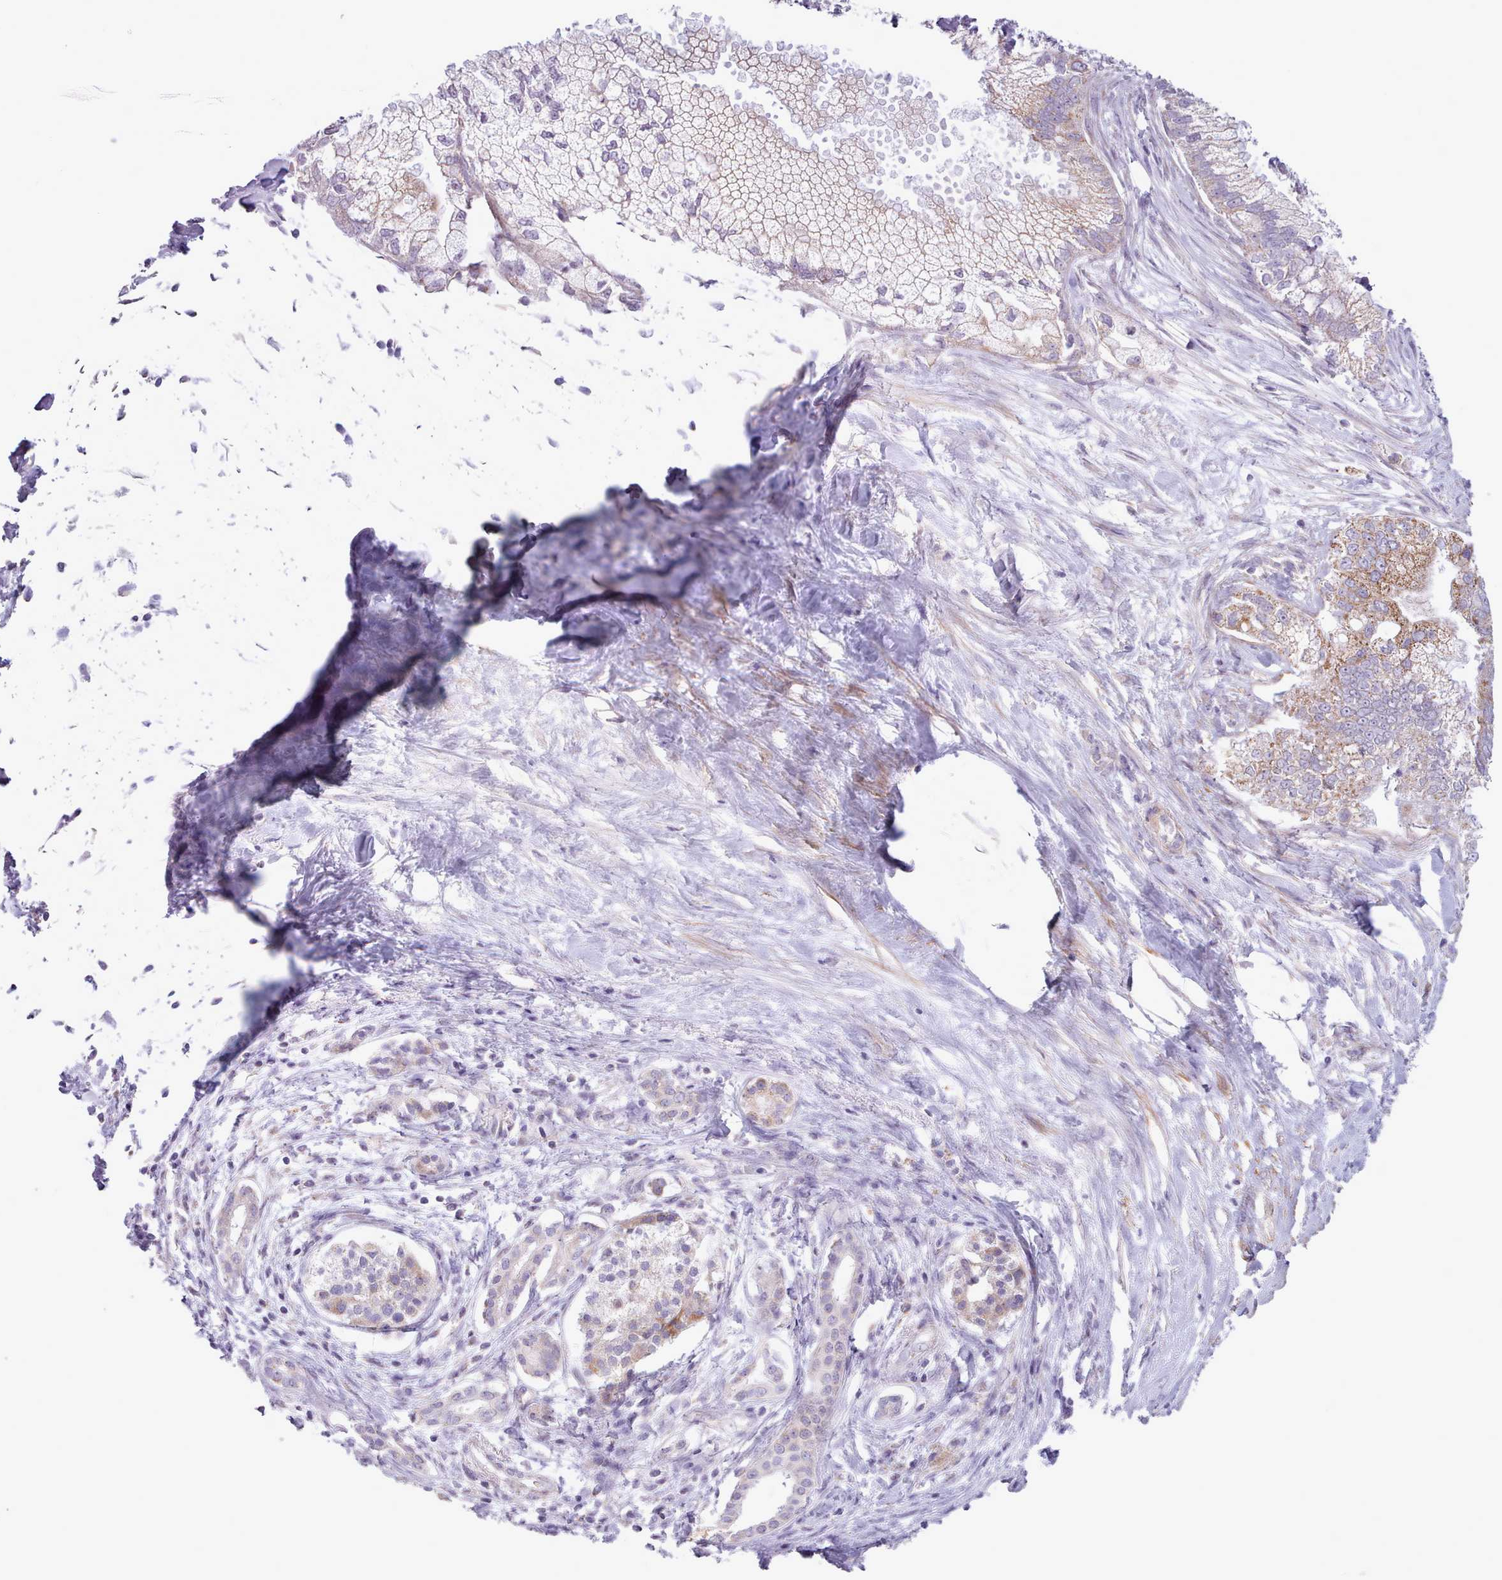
{"staining": {"intensity": "moderate", "quantity": "<25%", "location": "cytoplasmic/membranous"}, "tissue": "pancreatic cancer", "cell_type": "Tumor cells", "image_type": "cancer", "snomed": [{"axis": "morphology", "description": "Adenocarcinoma, NOS"}, {"axis": "topography", "description": "Pancreas"}], "caption": "High-magnification brightfield microscopy of adenocarcinoma (pancreatic) stained with DAB (brown) and counterstained with hematoxylin (blue). tumor cells exhibit moderate cytoplasmic/membranous expression is identified in approximately<25% of cells.", "gene": "AVL9", "patient": {"sex": "male", "age": 70}}